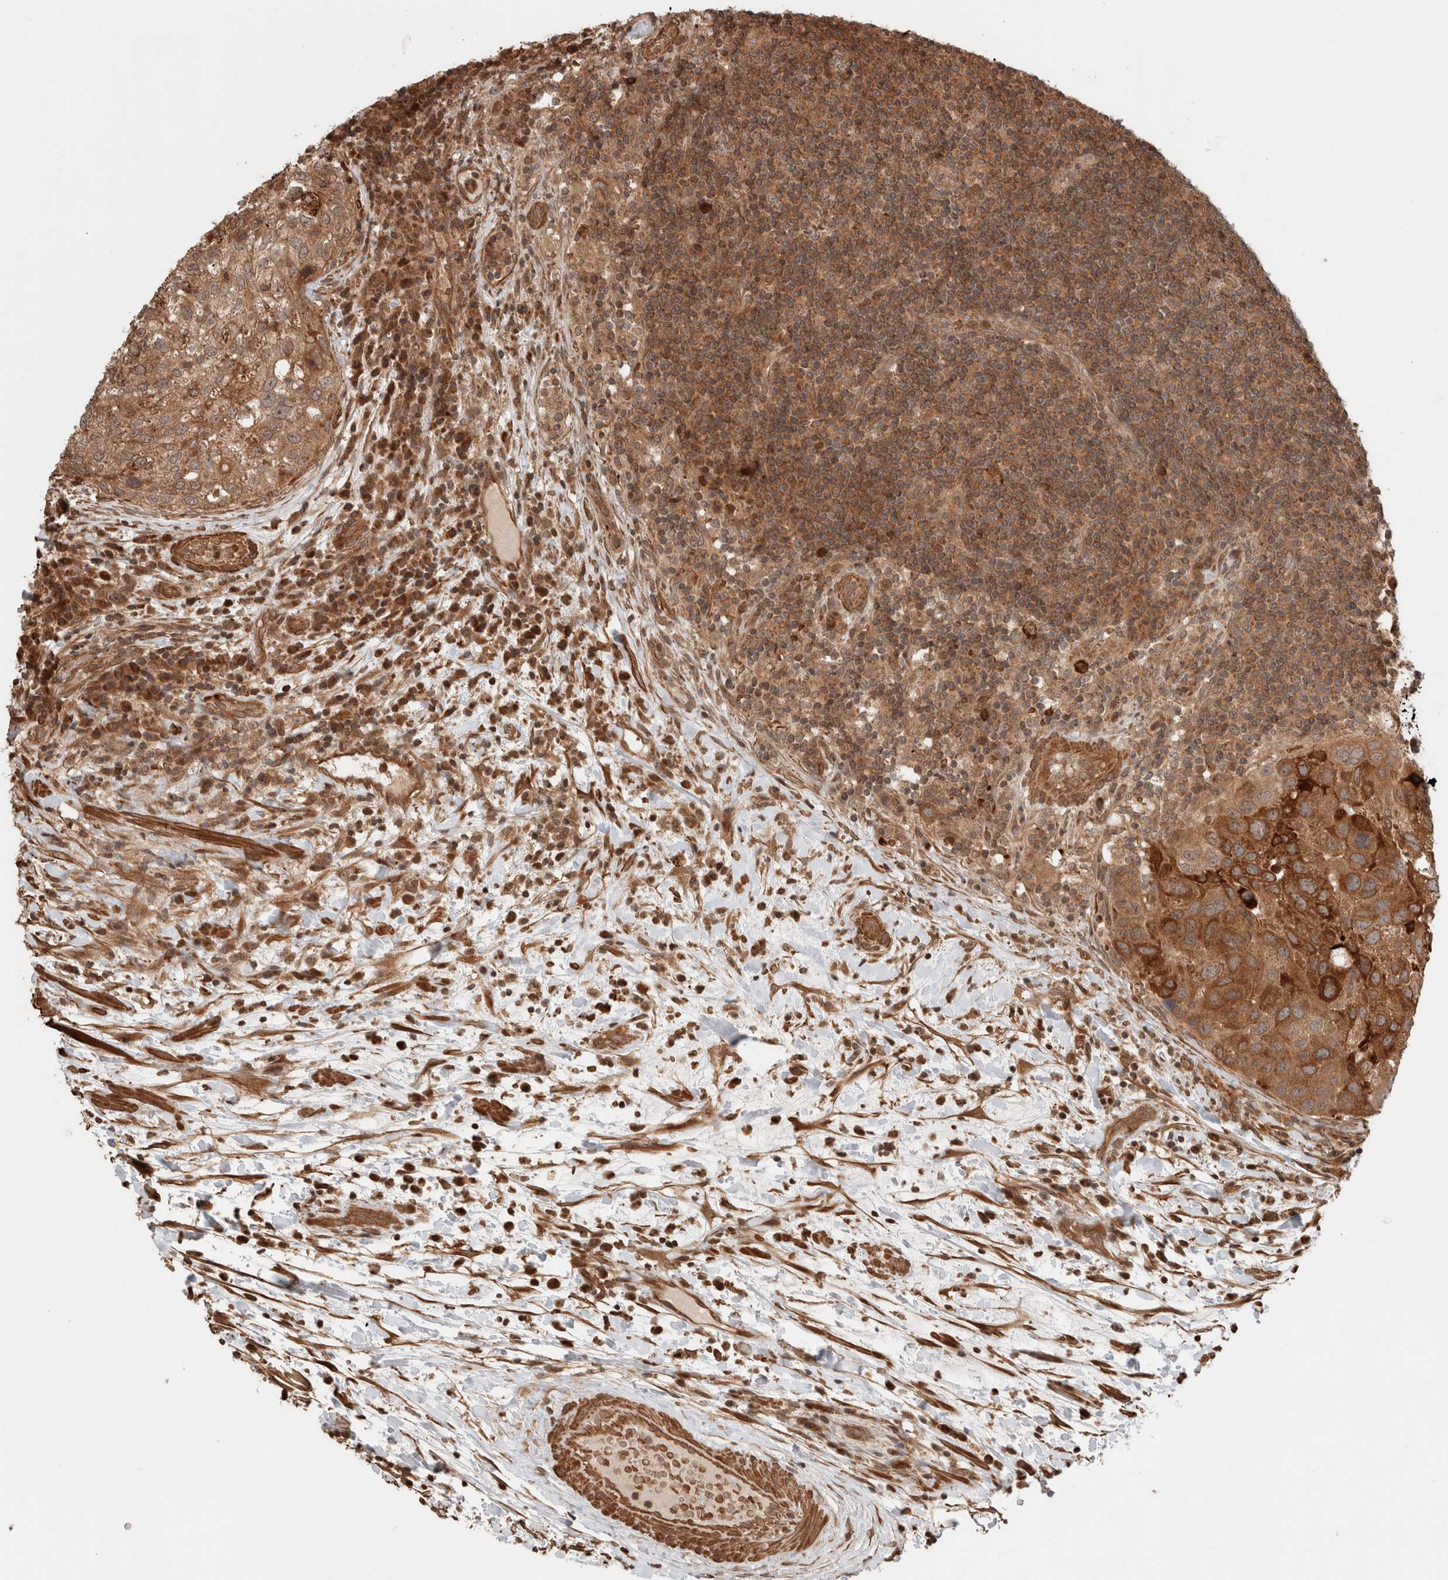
{"staining": {"intensity": "strong", "quantity": ">75%", "location": "cytoplasmic/membranous"}, "tissue": "urothelial cancer", "cell_type": "Tumor cells", "image_type": "cancer", "snomed": [{"axis": "morphology", "description": "Urothelial carcinoma, High grade"}, {"axis": "topography", "description": "Lymph node"}, {"axis": "topography", "description": "Urinary bladder"}], "caption": "A photomicrograph showing strong cytoplasmic/membranous staining in about >75% of tumor cells in urothelial cancer, as visualized by brown immunohistochemical staining.", "gene": "ZNF649", "patient": {"sex": "male", "age": 51}}